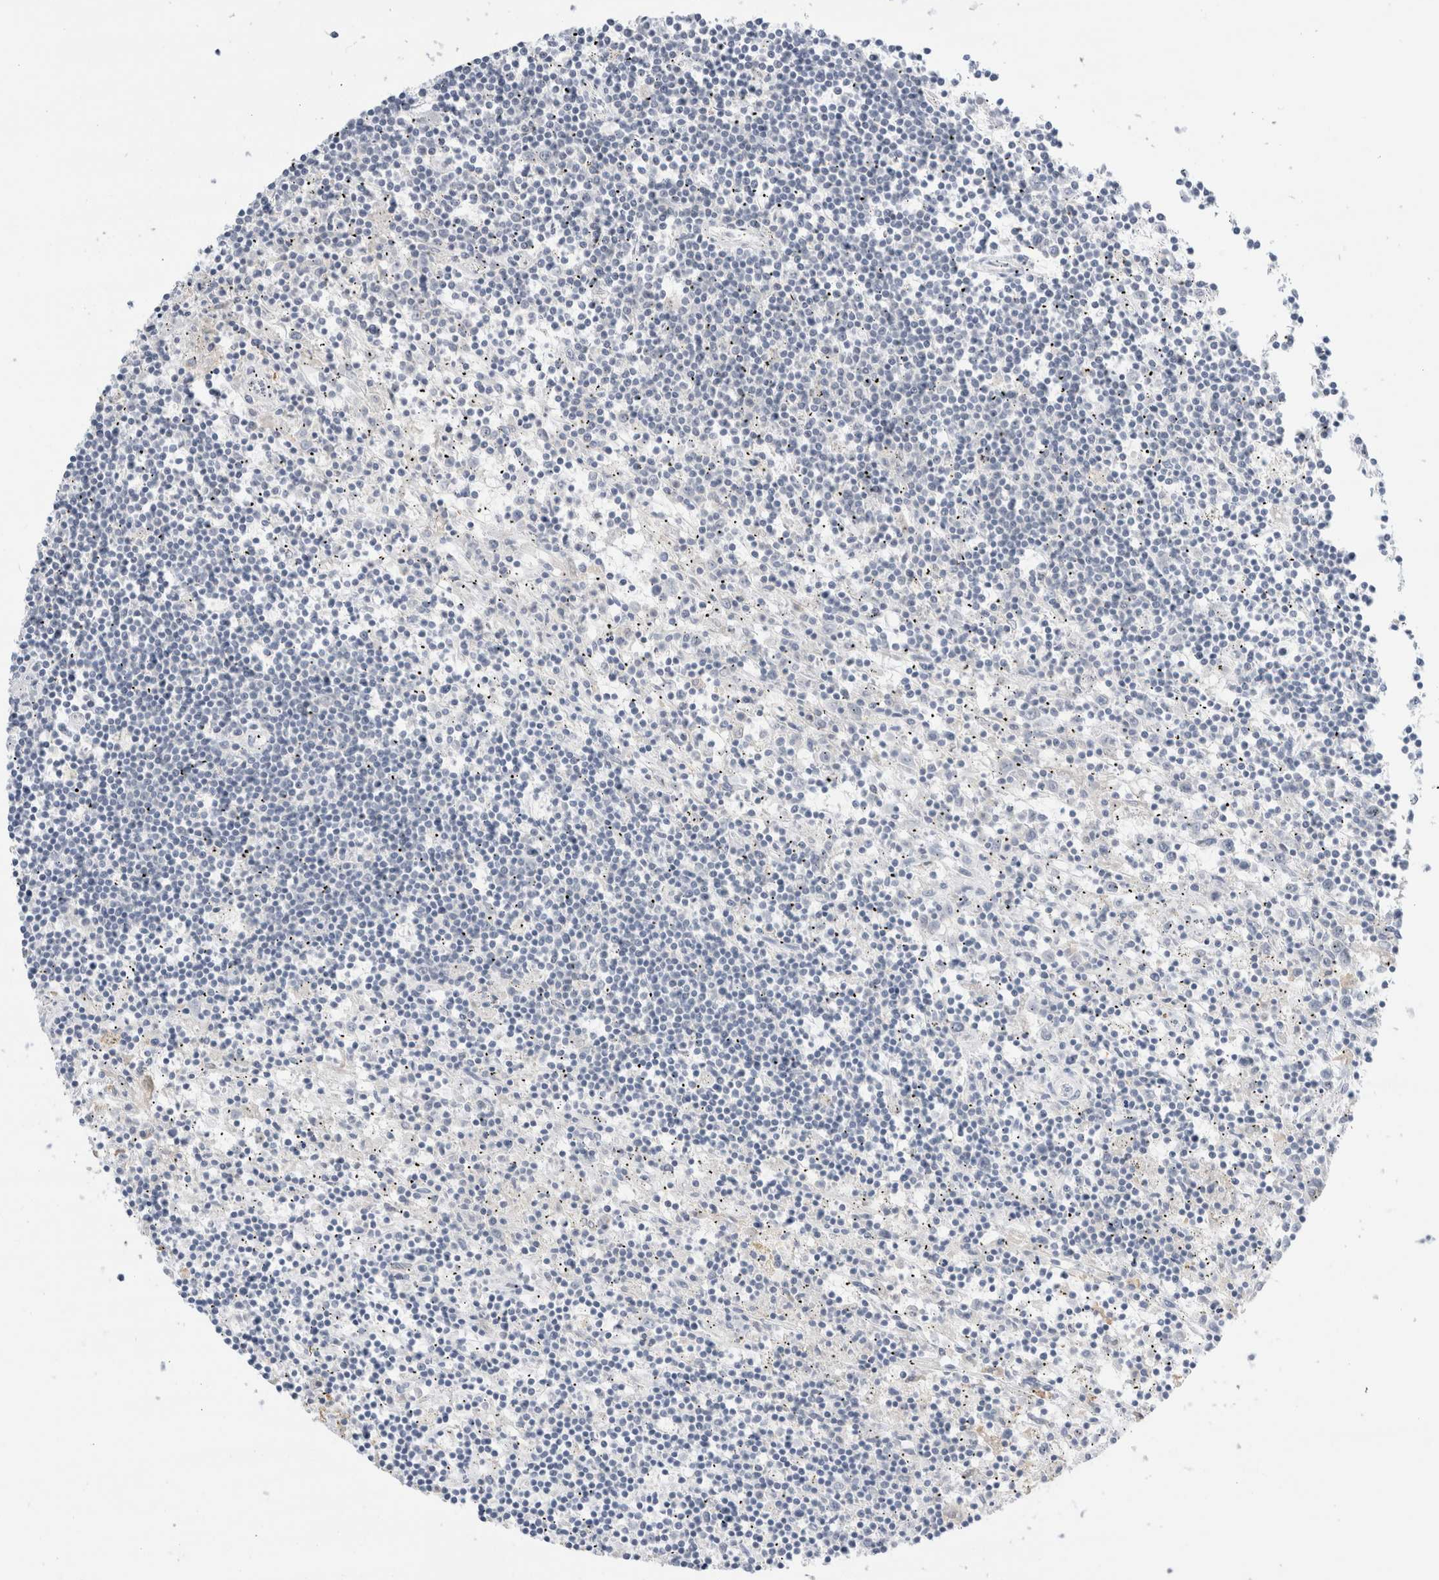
{"staining": {"intensity": "negative", "quantity": "none", "location": "none"}, "tissue": "lymphoma", "cell_type": "Tumor cells", "image_type": "cancer", "snomed": [{"axis": "morphology", "description": "Malignant lymphoma, non-Hodgkin's type, Low grade"}, {"axis": "topography", "description": "Spleen"}], "caption": "Immunohistochemistry photomicrograph of neoplastic tissue: human lymphoma stained with DAB (3,3'-diaminobenzidine) exhibits no significant protein positivity in tumor cells.", "gene": "ADAM30", "patient": {"sex": "male", "age": 76}}